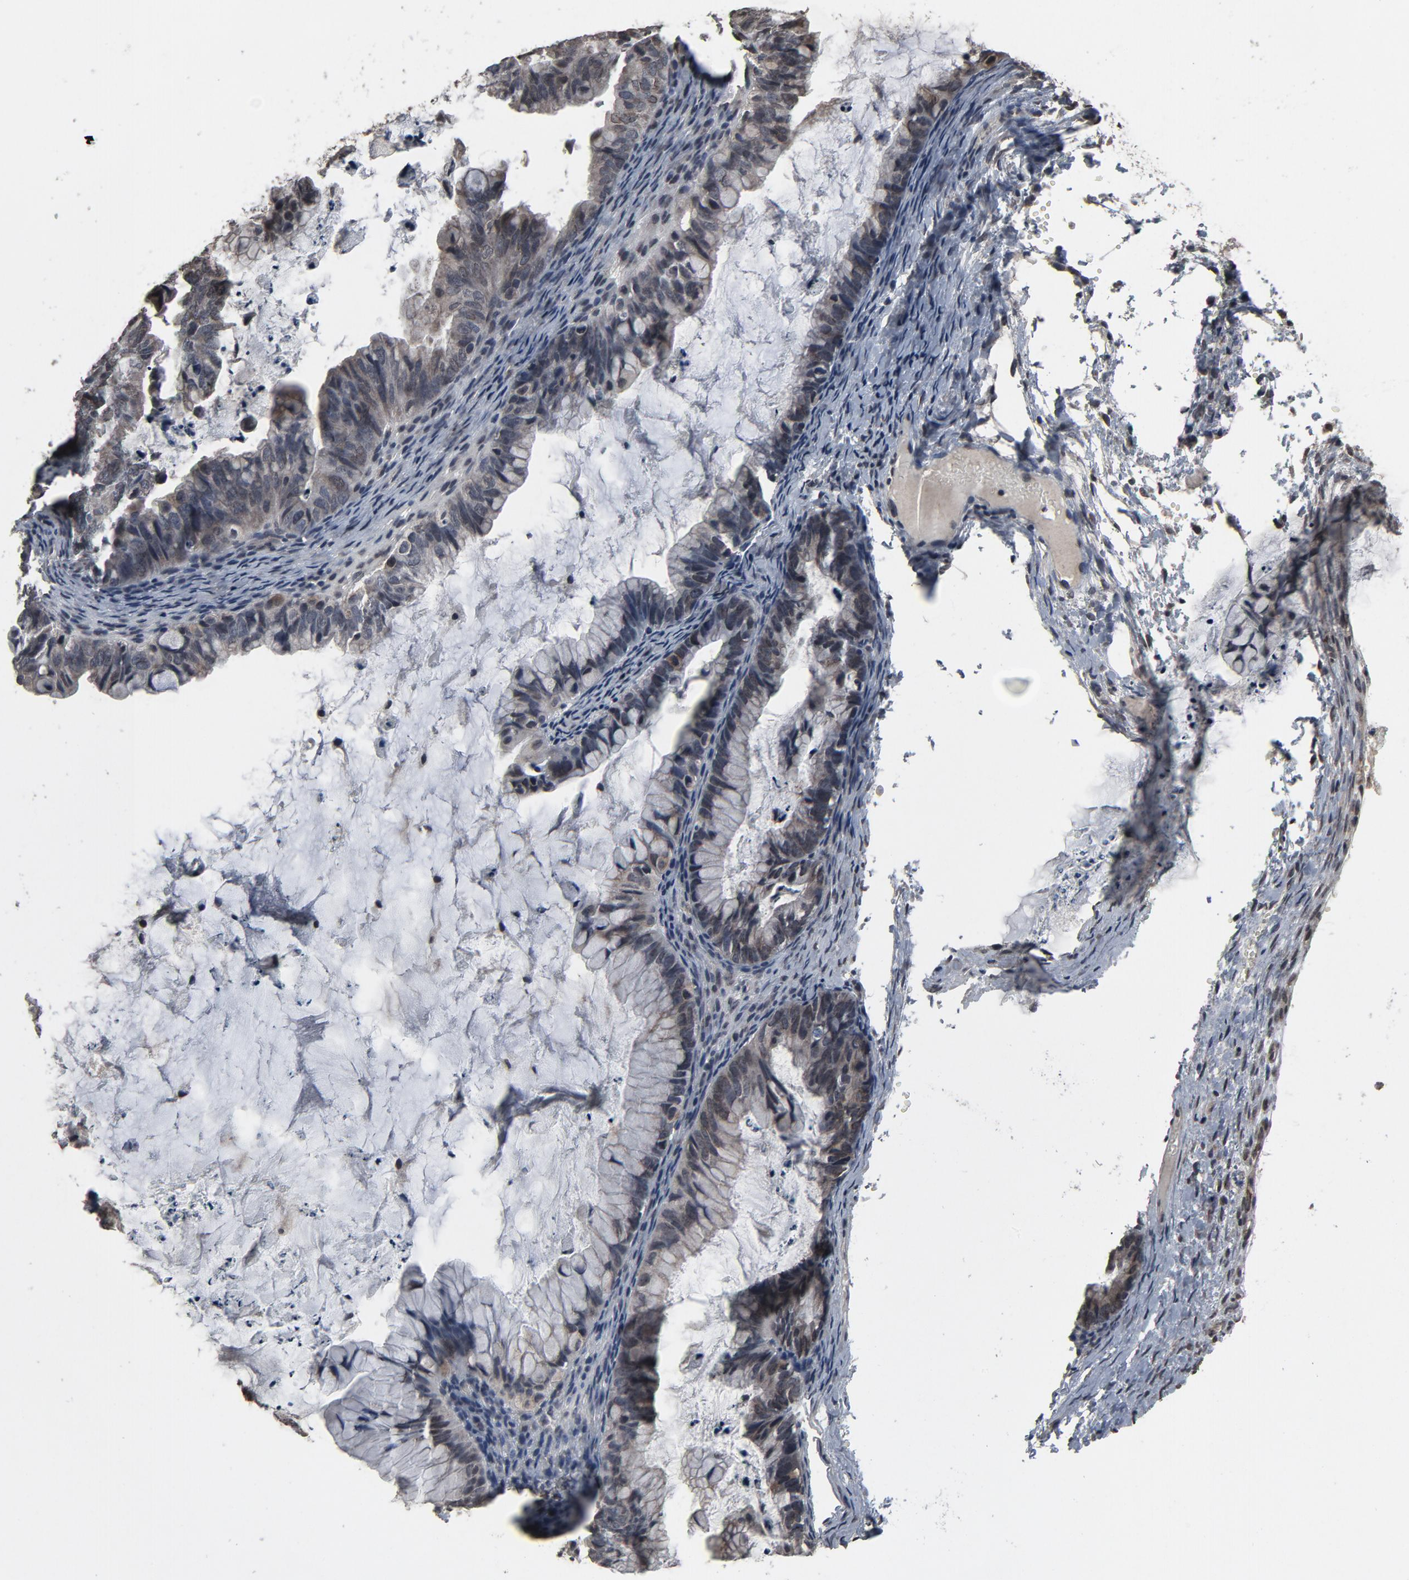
{"staining": {"intensity": "weak", "quantity": "25%-75%", "location": "cytoplasmic/membranous,nuclear"}, "tissue": "ovarian cancer", "cell_type": "Tumor cells", "image_type": "cancer", "snomed": [{"axis": "morphology", "description": "Cystadenocarcinoma, mucinous, NOS"}, {"axis": "topography", "description": "Ovary"}], "caption": "Protein expression analysis of ovarian cancer (mucinous cystadenocarcinoma) demonstrates weak cytoplasmic/membranous and nuclear positivity in about 25%-75% of tumor cells.", "gene": "POM121", "patient": {"sex": "female", "age": 36}}